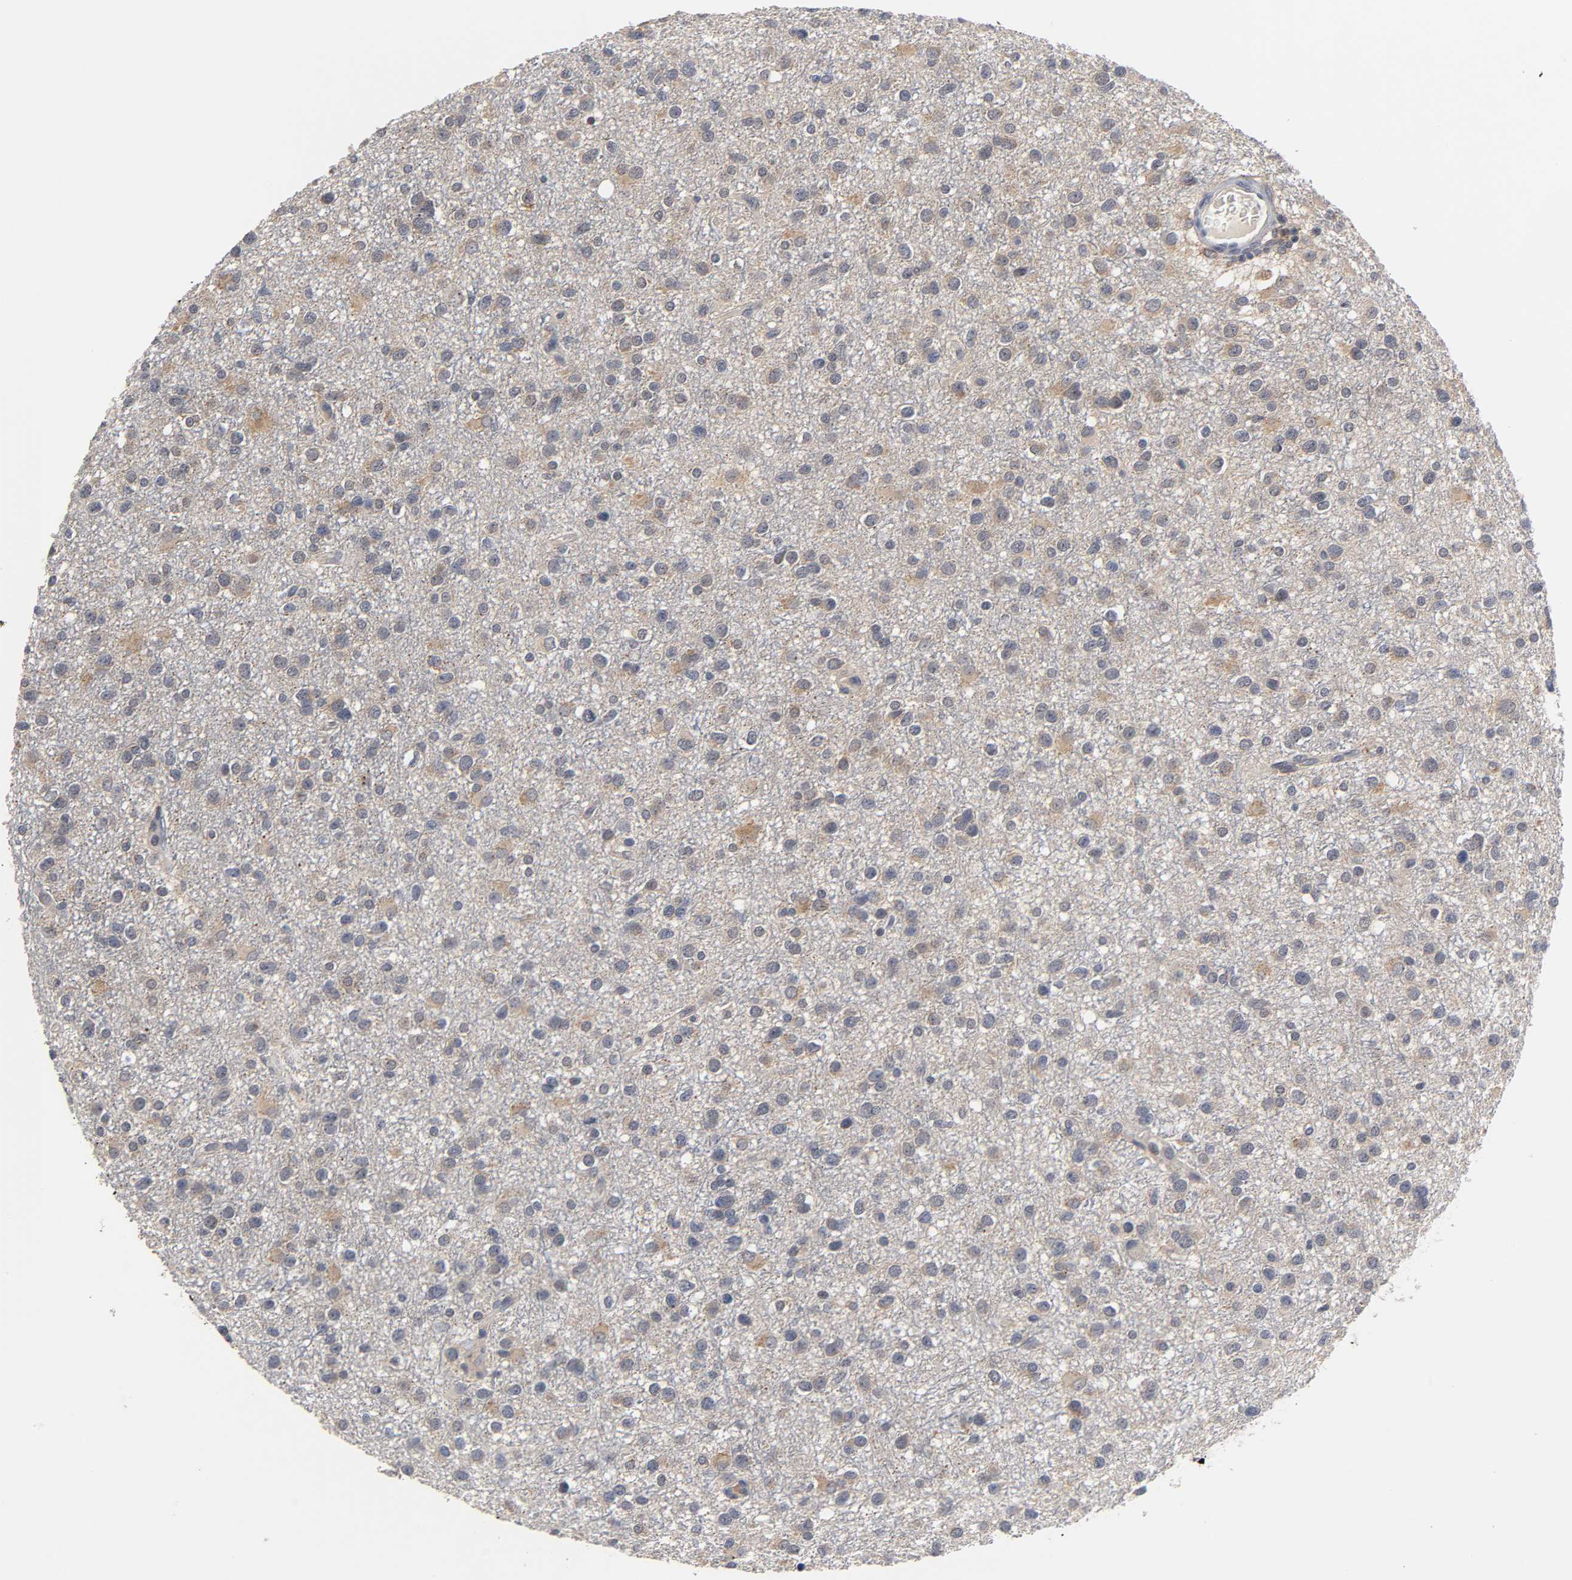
{"staining": {"intensity": "moderate", "quantity": ">75%", "location": "cytoplasmic/membranous"}, "tissue": "glioma", "cell_type": "Tumor cells", "image_type": "cancer", "snomed": [{"axis": "morphology", "description": "Glioma, malignant, Low grade"}, {"axis": "topography", "description": "Brain"}], "caption": "Low-grade glioma (malignant) was stained to show a protein in brown. There is medium levels of moderate cytoplasmic/membranous expression in about >75% of tumor cells.", "gene": "GSTZ1", "patient": {"sex": "male", "age": 42}}